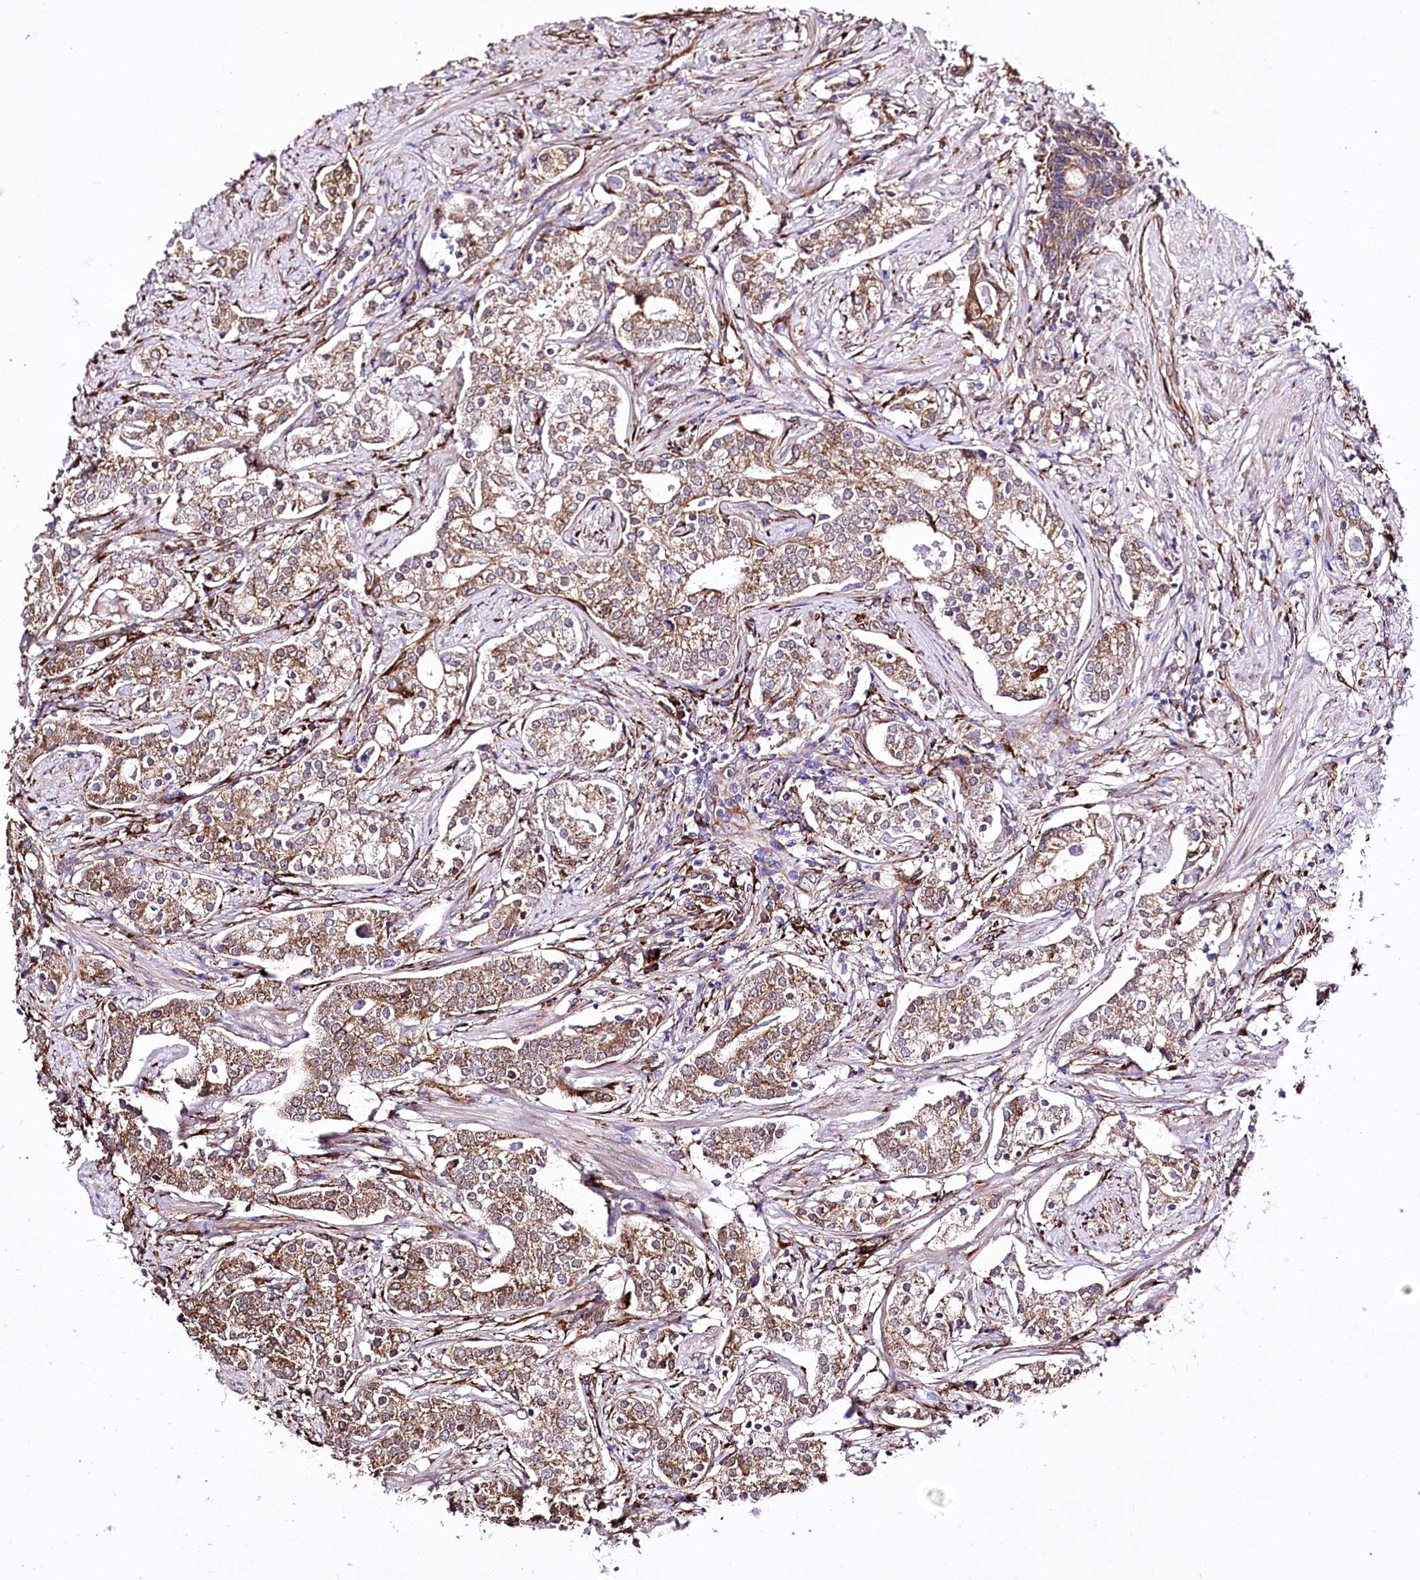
{"staining": {"intensity": "moderate", "quantity": ">75%", "location": "cytoplasmic/membranous"}, "tissue": "prostate cancer", "cell_type": "Tumor cells", "image_type": "cancer", "snomed": [{"axis": "morphology", "description": "Adenocarcinoma, High grade"}, {"axis": "topography", "description": "Prostate"}], "caption": "High-grade adenocarcinoma (prostate) stained with immunohistochemistry demonstrates moderate cytoplasmic/membranous staining in approximately >75% of tumor cells.", "gene": "WWC1", "patient": {"sex": "male", "age": 69}}